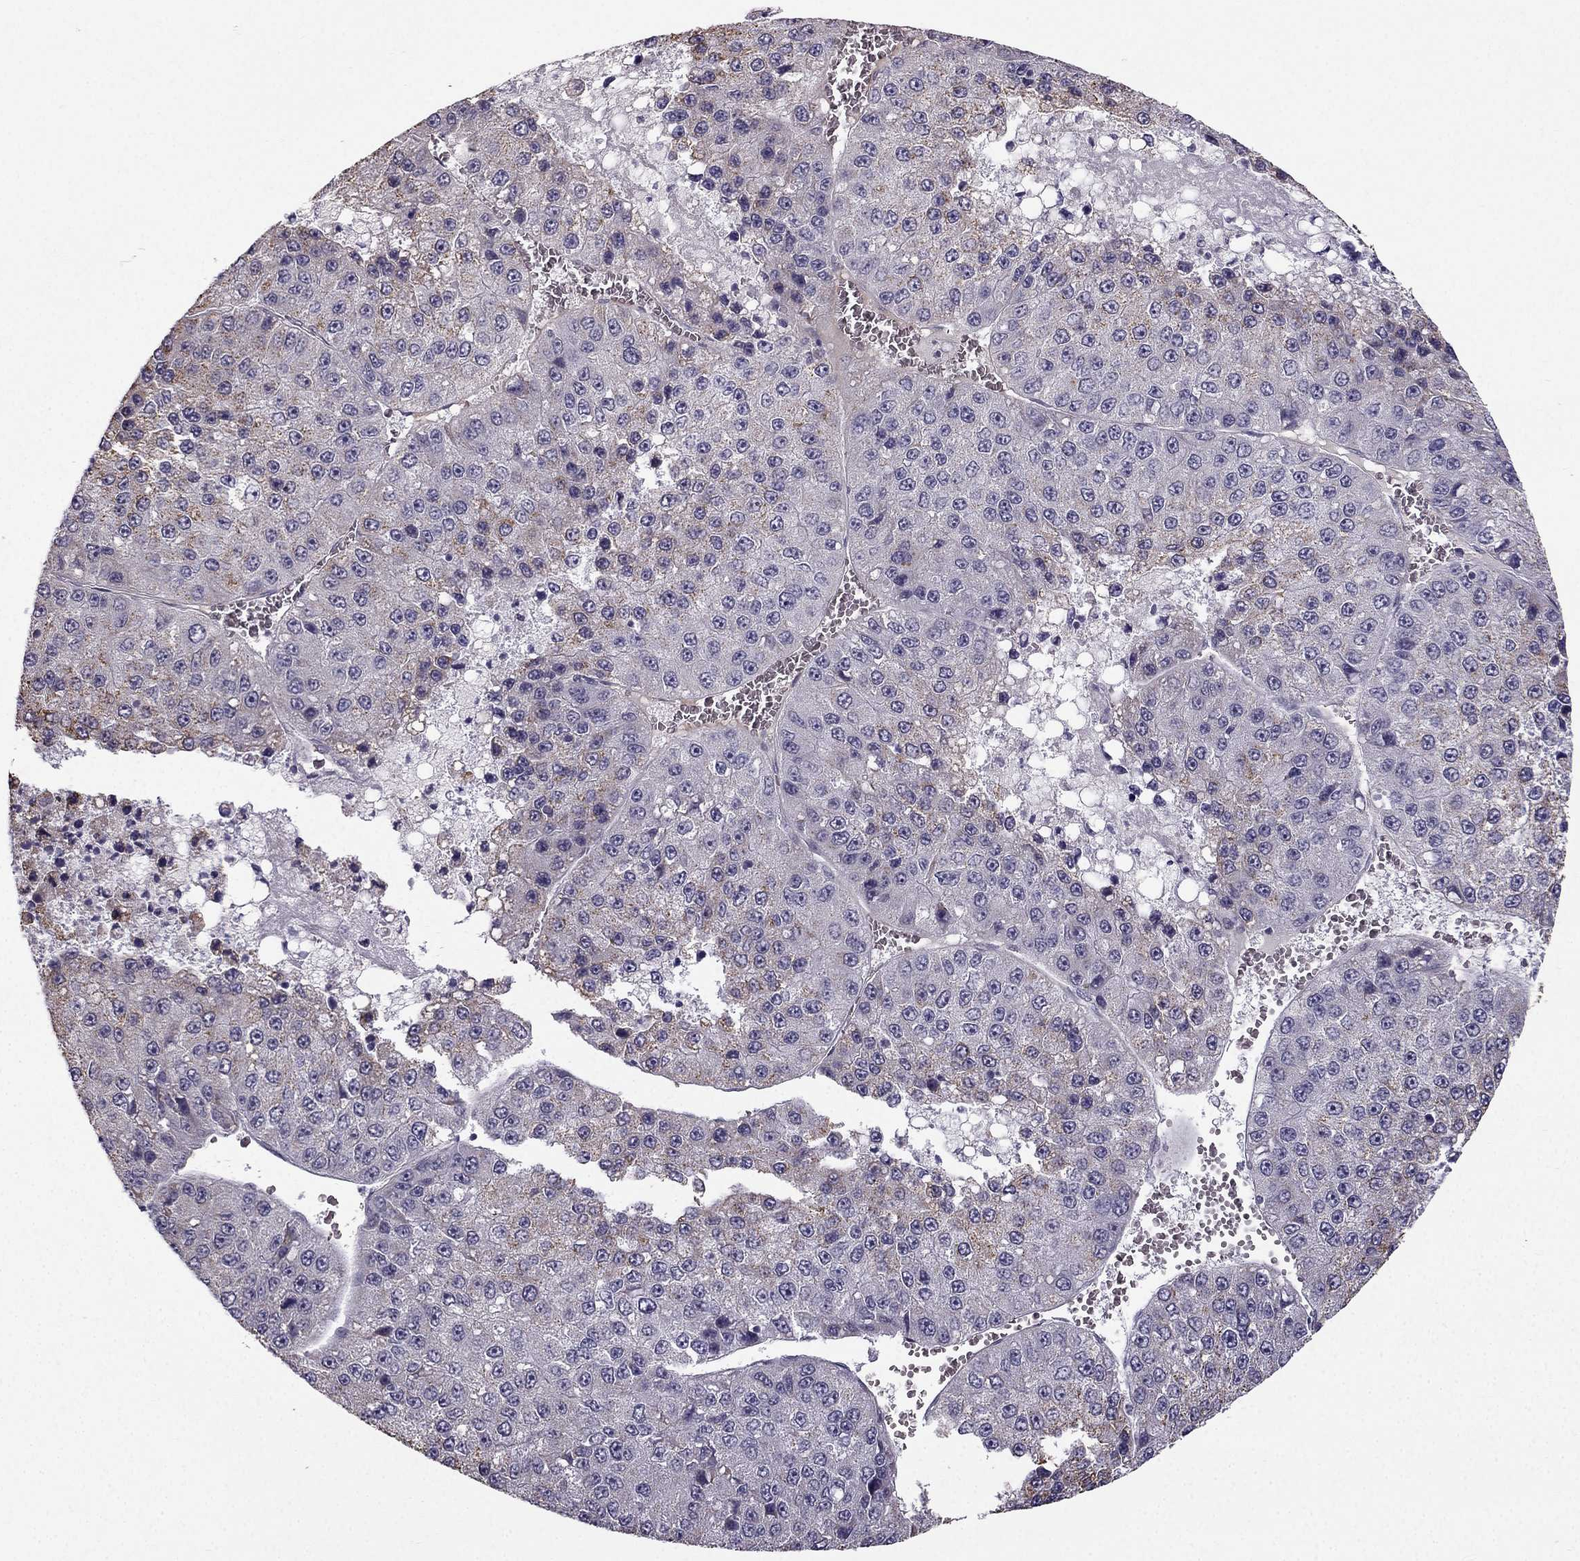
{"staining": {"intensity": "moderate", "quantity": "<25%", "location": "cytoplasmic/membranous"}, "tissue": "liver cancer", "cell_type": "Tumor cells", "image_type": "cancer", "snomed": [{"axis": "morphology", "description": "Carcinoma, Hepatocellular, NOS"}, {"axis": "topography", "description": "Liver"}], "caption": "IHC photomicrograph of neoplastic tissue: human liver cancer stained using IHC exhibits low levels of moderate protein expression localized specifically in the cytoplasmic/membranous of tumor cells, appearing as a cytoplasmic/membranous brown color.", "gene": "TSPYL5", "patient": {"sex": "female", "age": 73}}